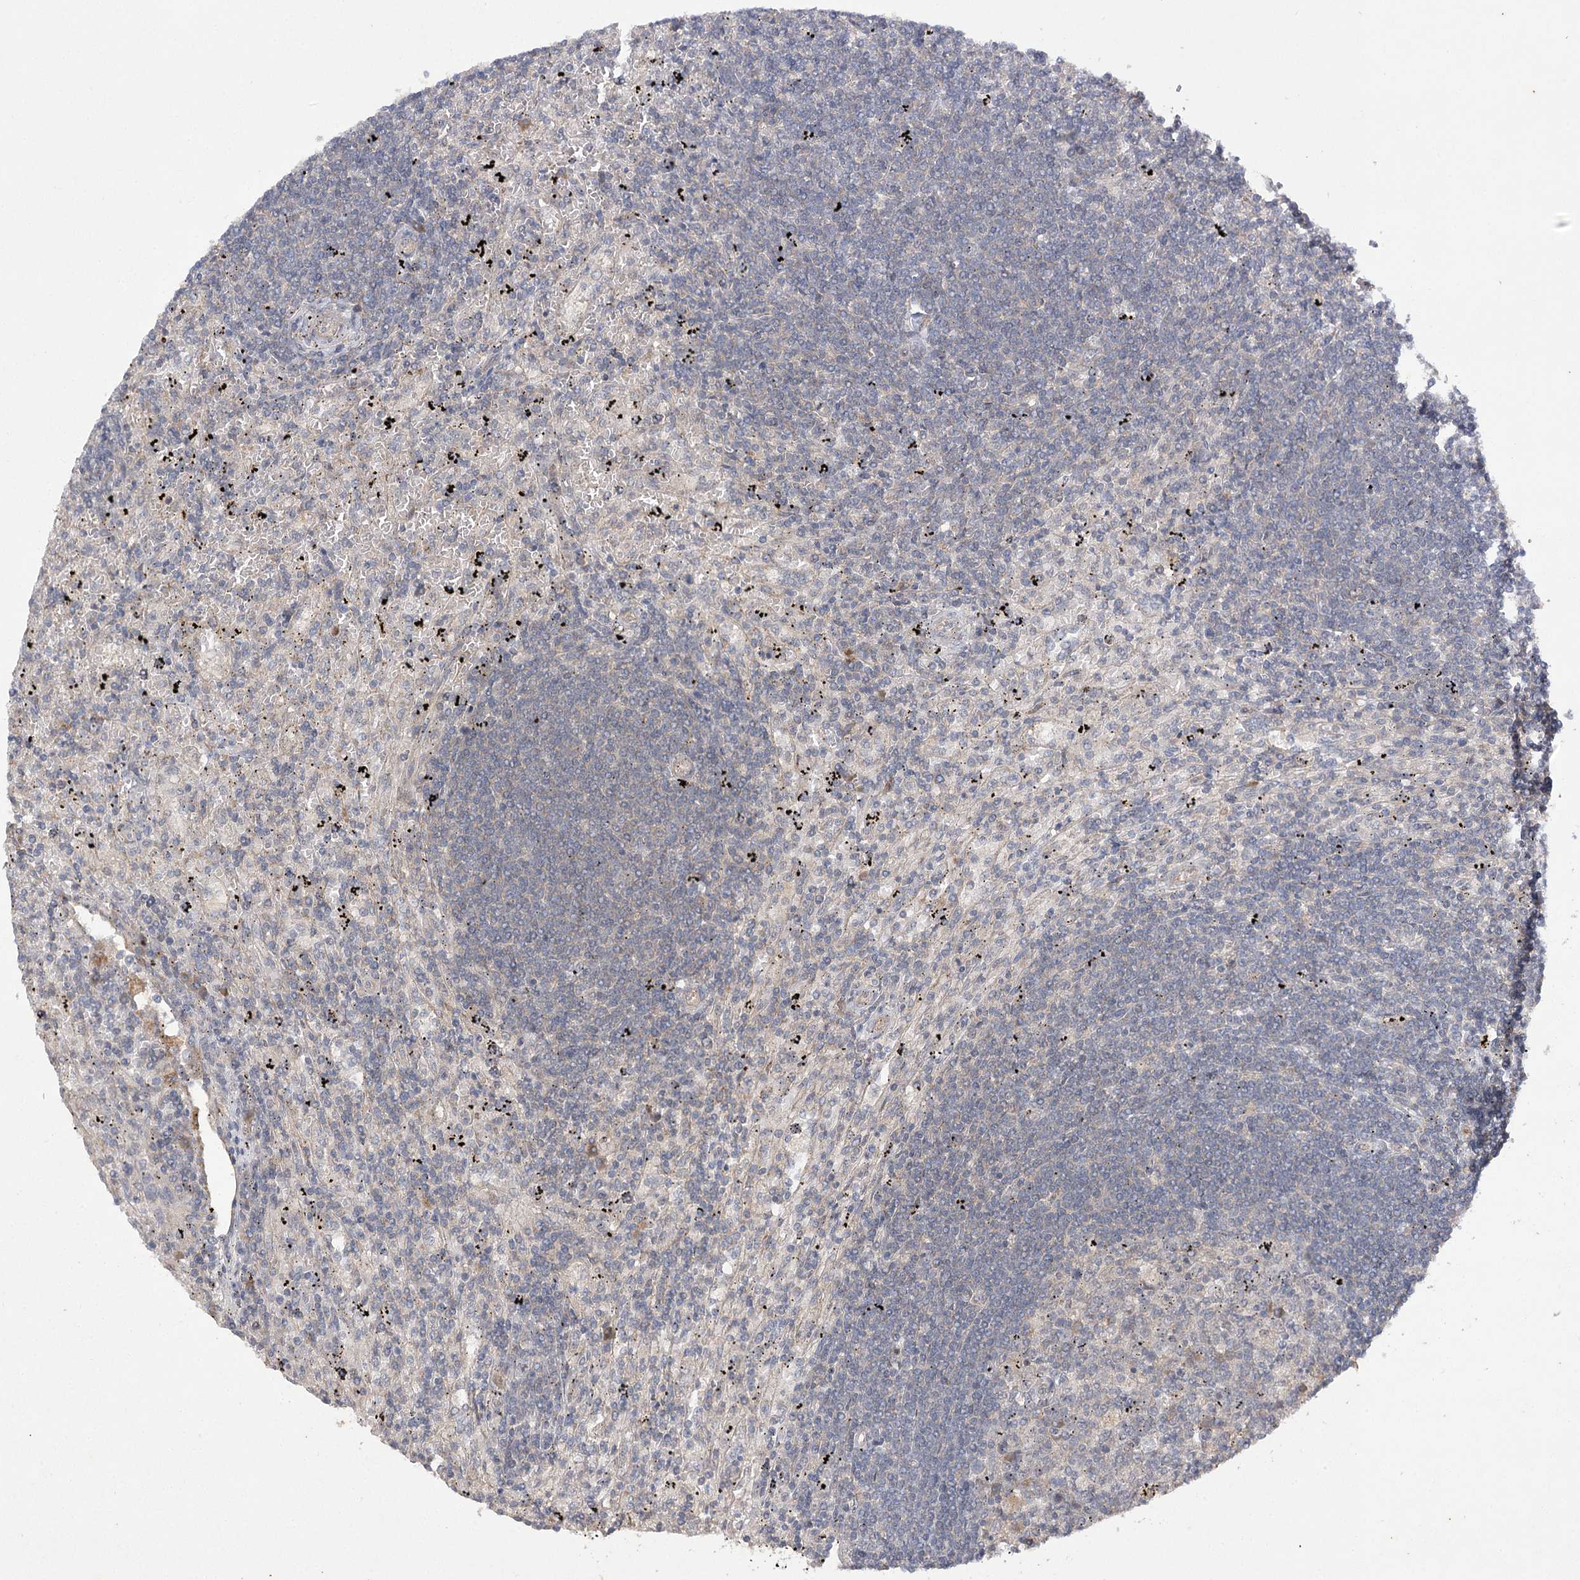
{"staining": {"intensity": "negative", "quantity": "none", "location": "none"}, "tissue": "lymphoma", "cell_type": "Tumor cells", "image_type": "cancer", "snomed": [{"axis": "morphology", "description": "Malignant lymphoma, non-Hodgkin's type, Low grade"}, {"axis": "topography", "description": "Spleen"}], "caption": "This micrograph is of low-grade malignant lymphoma, non-Hodgkin's type stained with immunohistochemistry to label a protein in brown with the nuclei are counter-stained blue. There is no expression in tumor cells.", "gene": "BCR", "patient": {"sex": "male", "age": 76}}